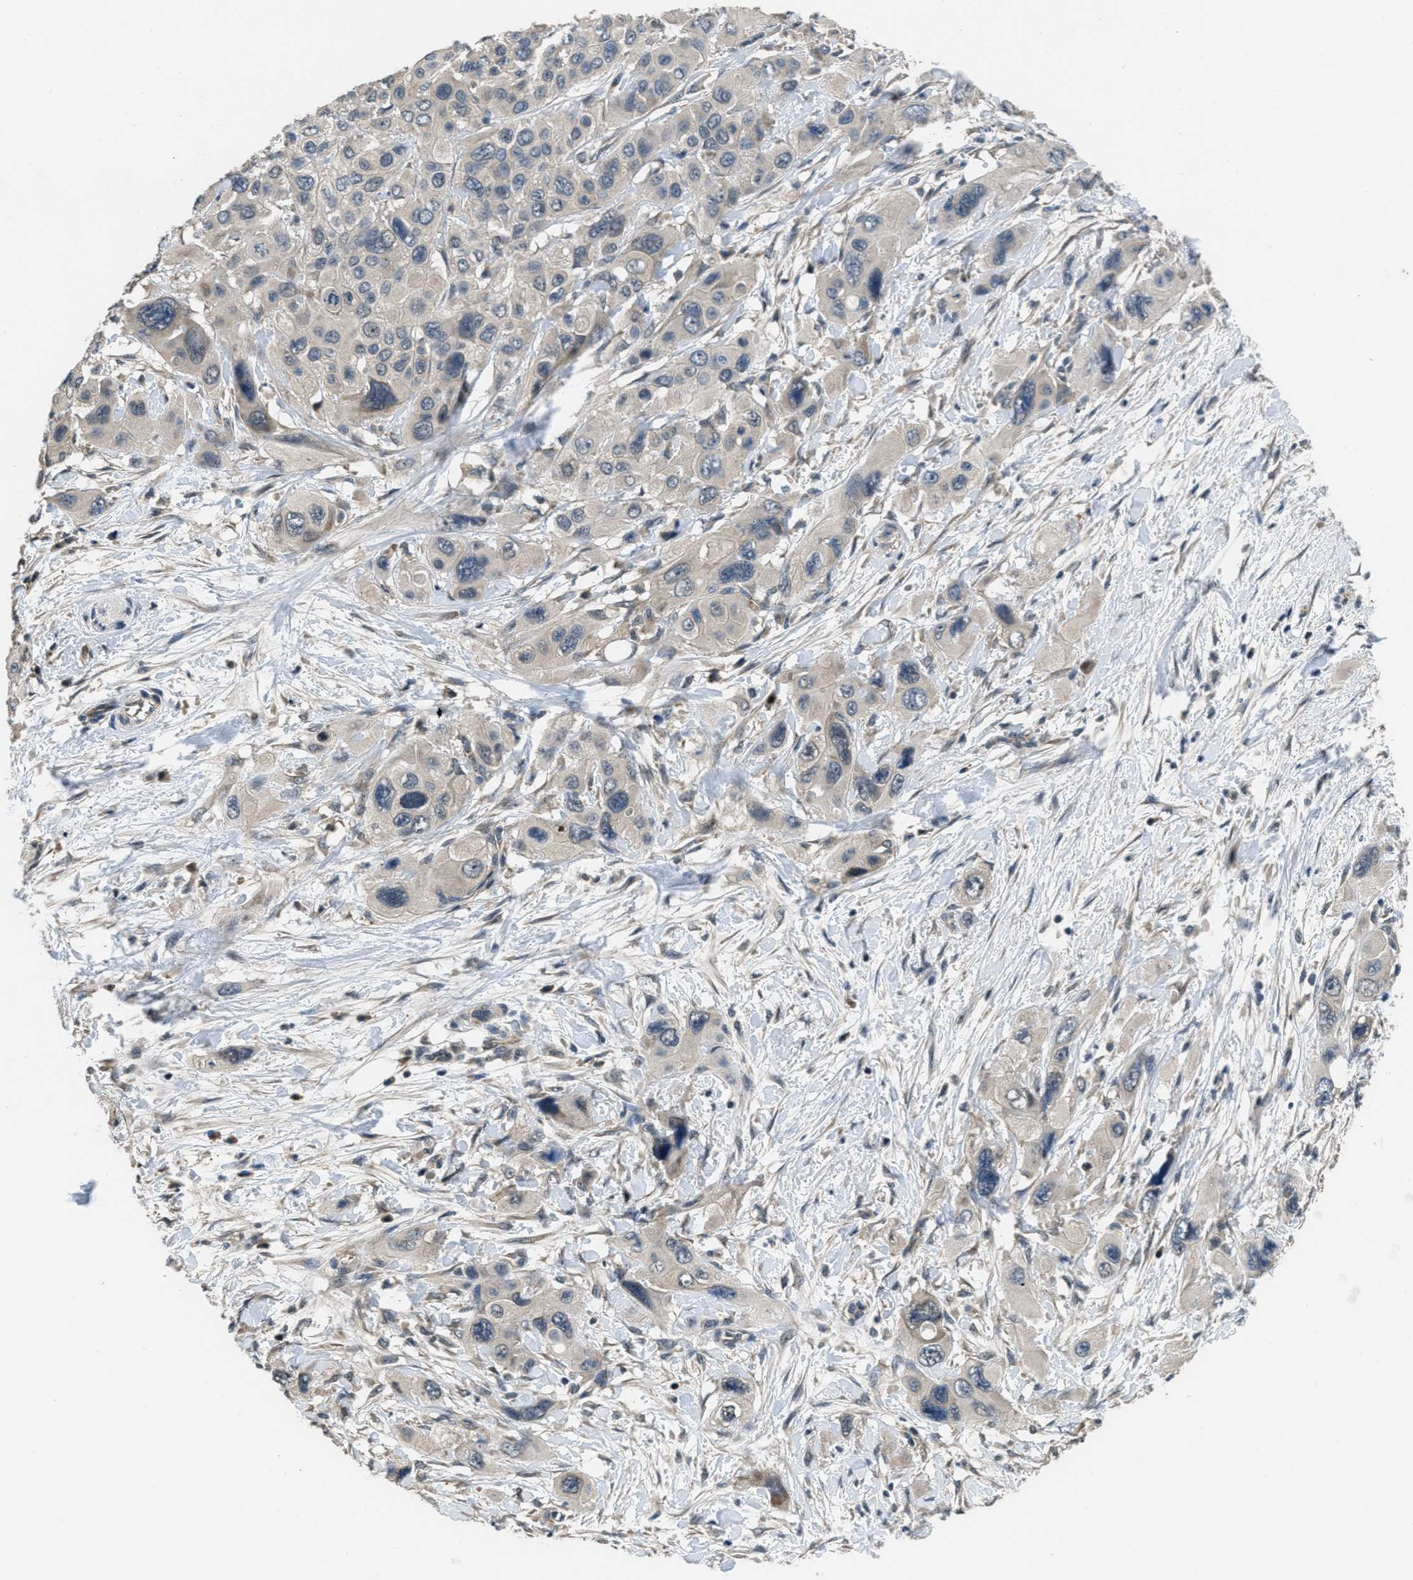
{"staining": {"intensity": "weak", "quantity": "<25%", "location": "cytoplasmic/membranous"}, "tissue": "pancreatic cancer", "cell_type": "Tumor cells", "image_type": "cancer", "snomed": [{"axis": "morphology", "description": "Adenocarcinoma, NOS"}, {"axis": "topography", "description": "Pancreas"}], "caption": "Immunohistochemistry micrograph of neoplastic tissue: adenocarcinoma (pancreatic) stained with DAB exhibits no significant protein positivity in tumor cells.", "gene": "NAT1", "patient": {"sex": "male", "age": 73}}